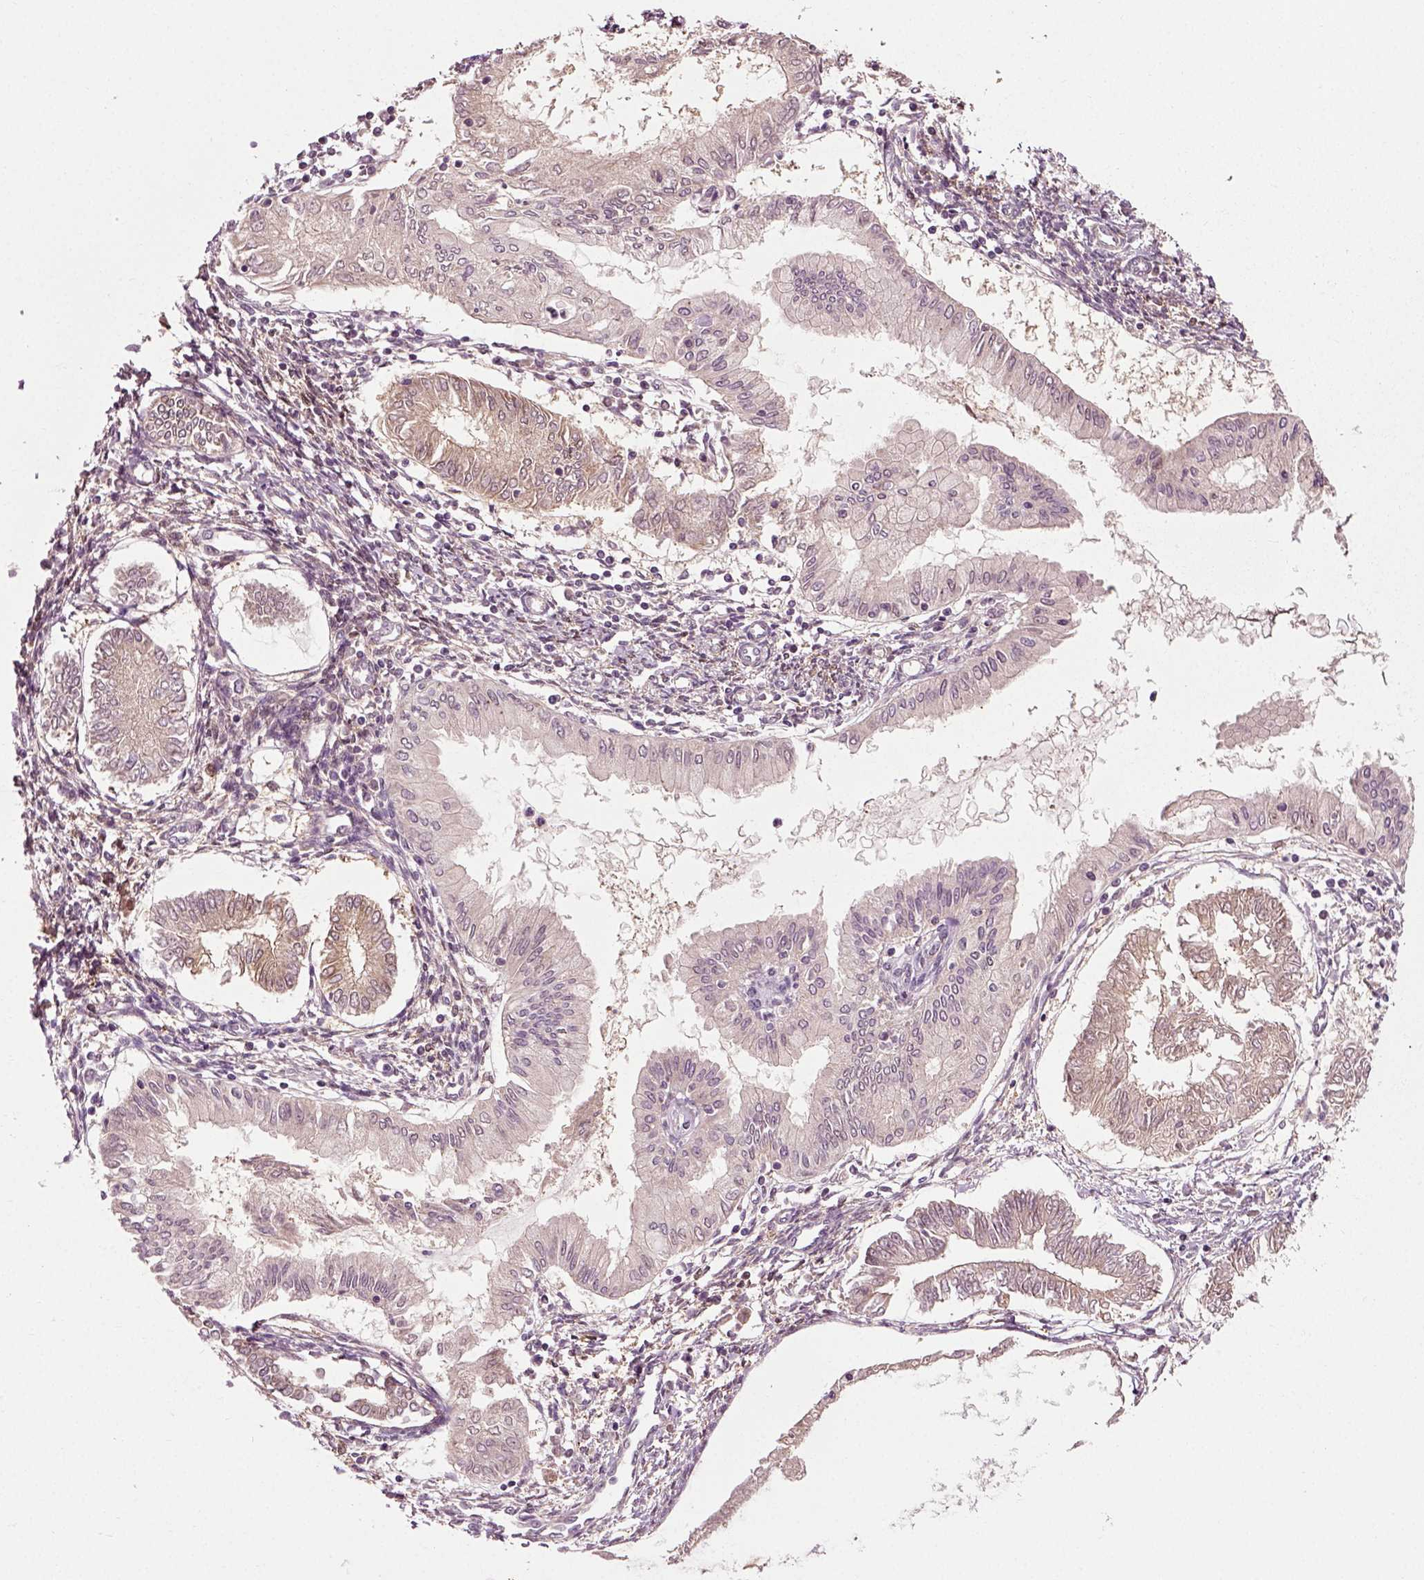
{"staining": {"intensity": "weak", "quantity": "<25%", "location": "cytoplasmic/membranous"}, "tissue": "endometrial cancer", "cell_type": "Tumor cells", "image_type": "cancer", "snomed": [{"axis": "morphology", "description": "Adenocarcinoma, NOS"}, {"axis": "topography", "description": "Endometrium"}], "caption": "Endometrial cancer was stained to show a protein in brown. There is no significant staining in tumor cells.", "gene": "PLCD3", "patient": {"sex": "female", "age": 68}}